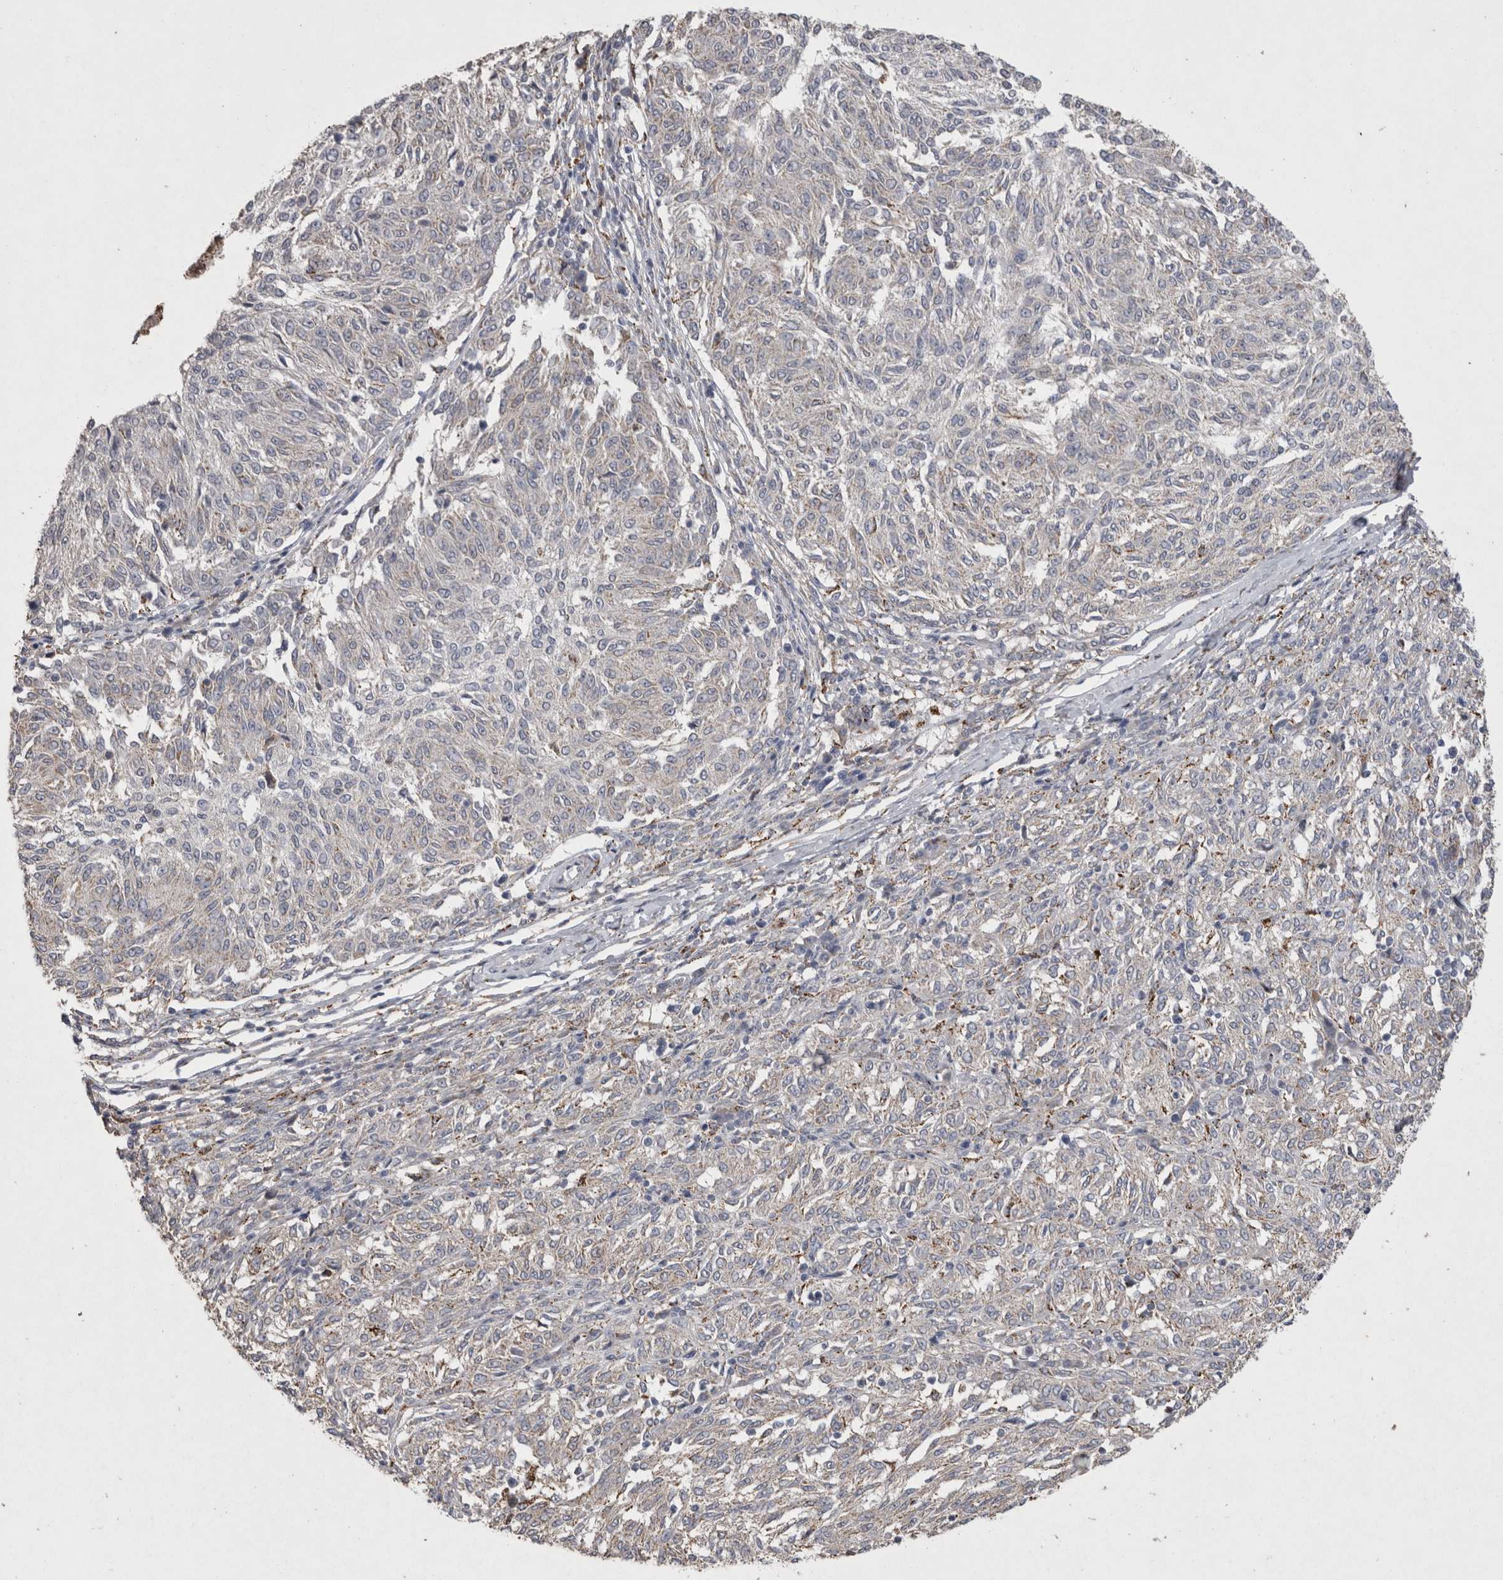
{"staining": {"intensity": "negative", "quantity": "none", "location": "none"}, "tissue": "melanoma", "cell_type": "Tumor cells", "image_type": "cancer", "snomed": [{"axis": "morphology", "description": "Malignant melanoma, NOS"}, {"axis": "topography", "description": "Skin"}], "caption": "DAB (3,3'-diaminobenzidine) immunohistochemical staining of human melanoma reveals no significant expression in tumor cells.", "gene": "DKK3", "patient": {"sex": "female", "age": 72}}